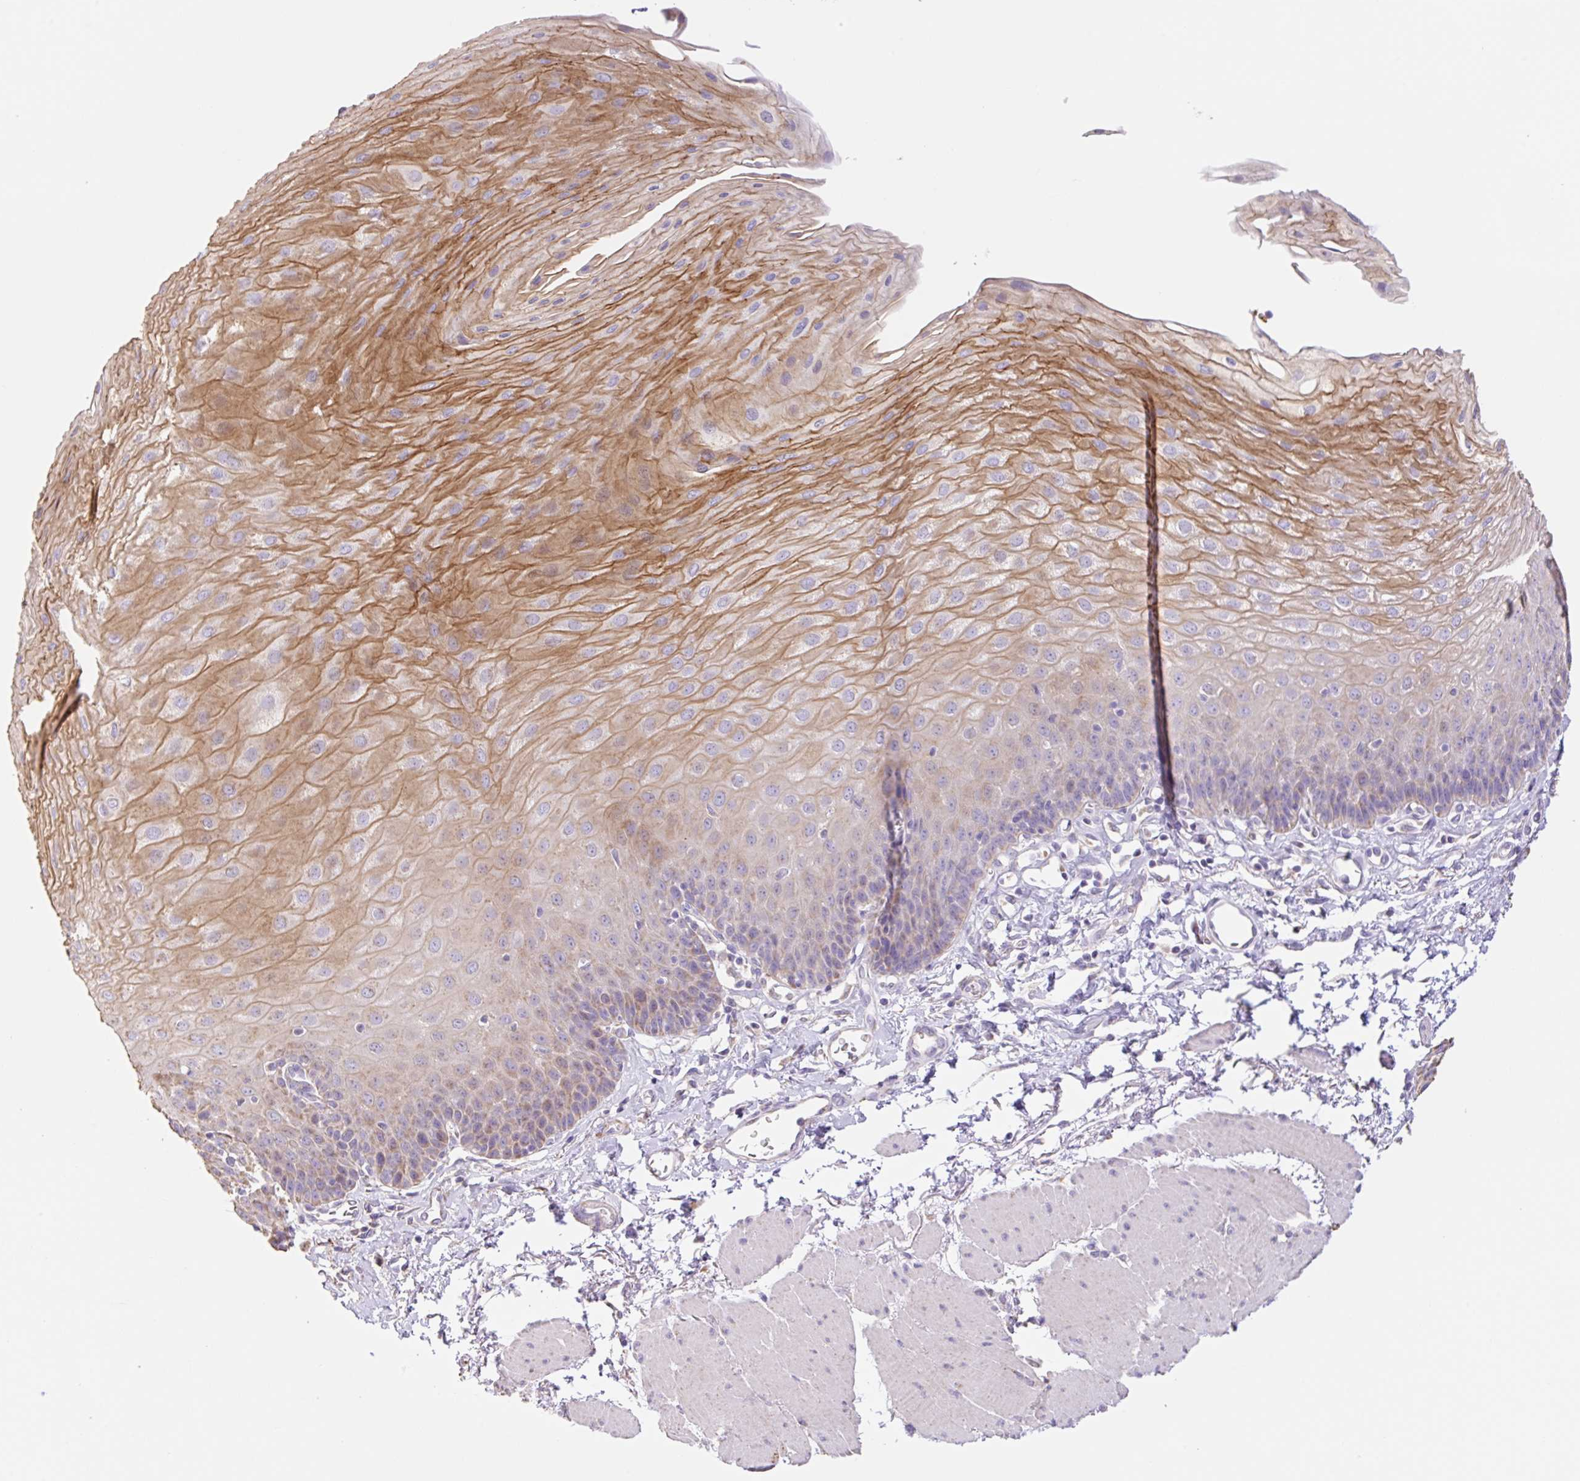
{"staining": {"intensity": "moderate", "quantity": "25%-75%", "location": "cytoplasmic/membranous"}, "tissue": "esophagus", "cell_type": "Squamous epithelial cells", "image_type": "normal", "snomed": [{"axis": "morphology", "description": "Normal tissue, NOS"}, {"axis": "topography", "description": "Esophagus"}], "caption": "An image of esophagus stained for a protein exhibits moderate cytoplasmic/membranous brown staining in squamous epithelial cells.", "gene": "COPZ2", "patient": {"sex": "female", "age": 81}}